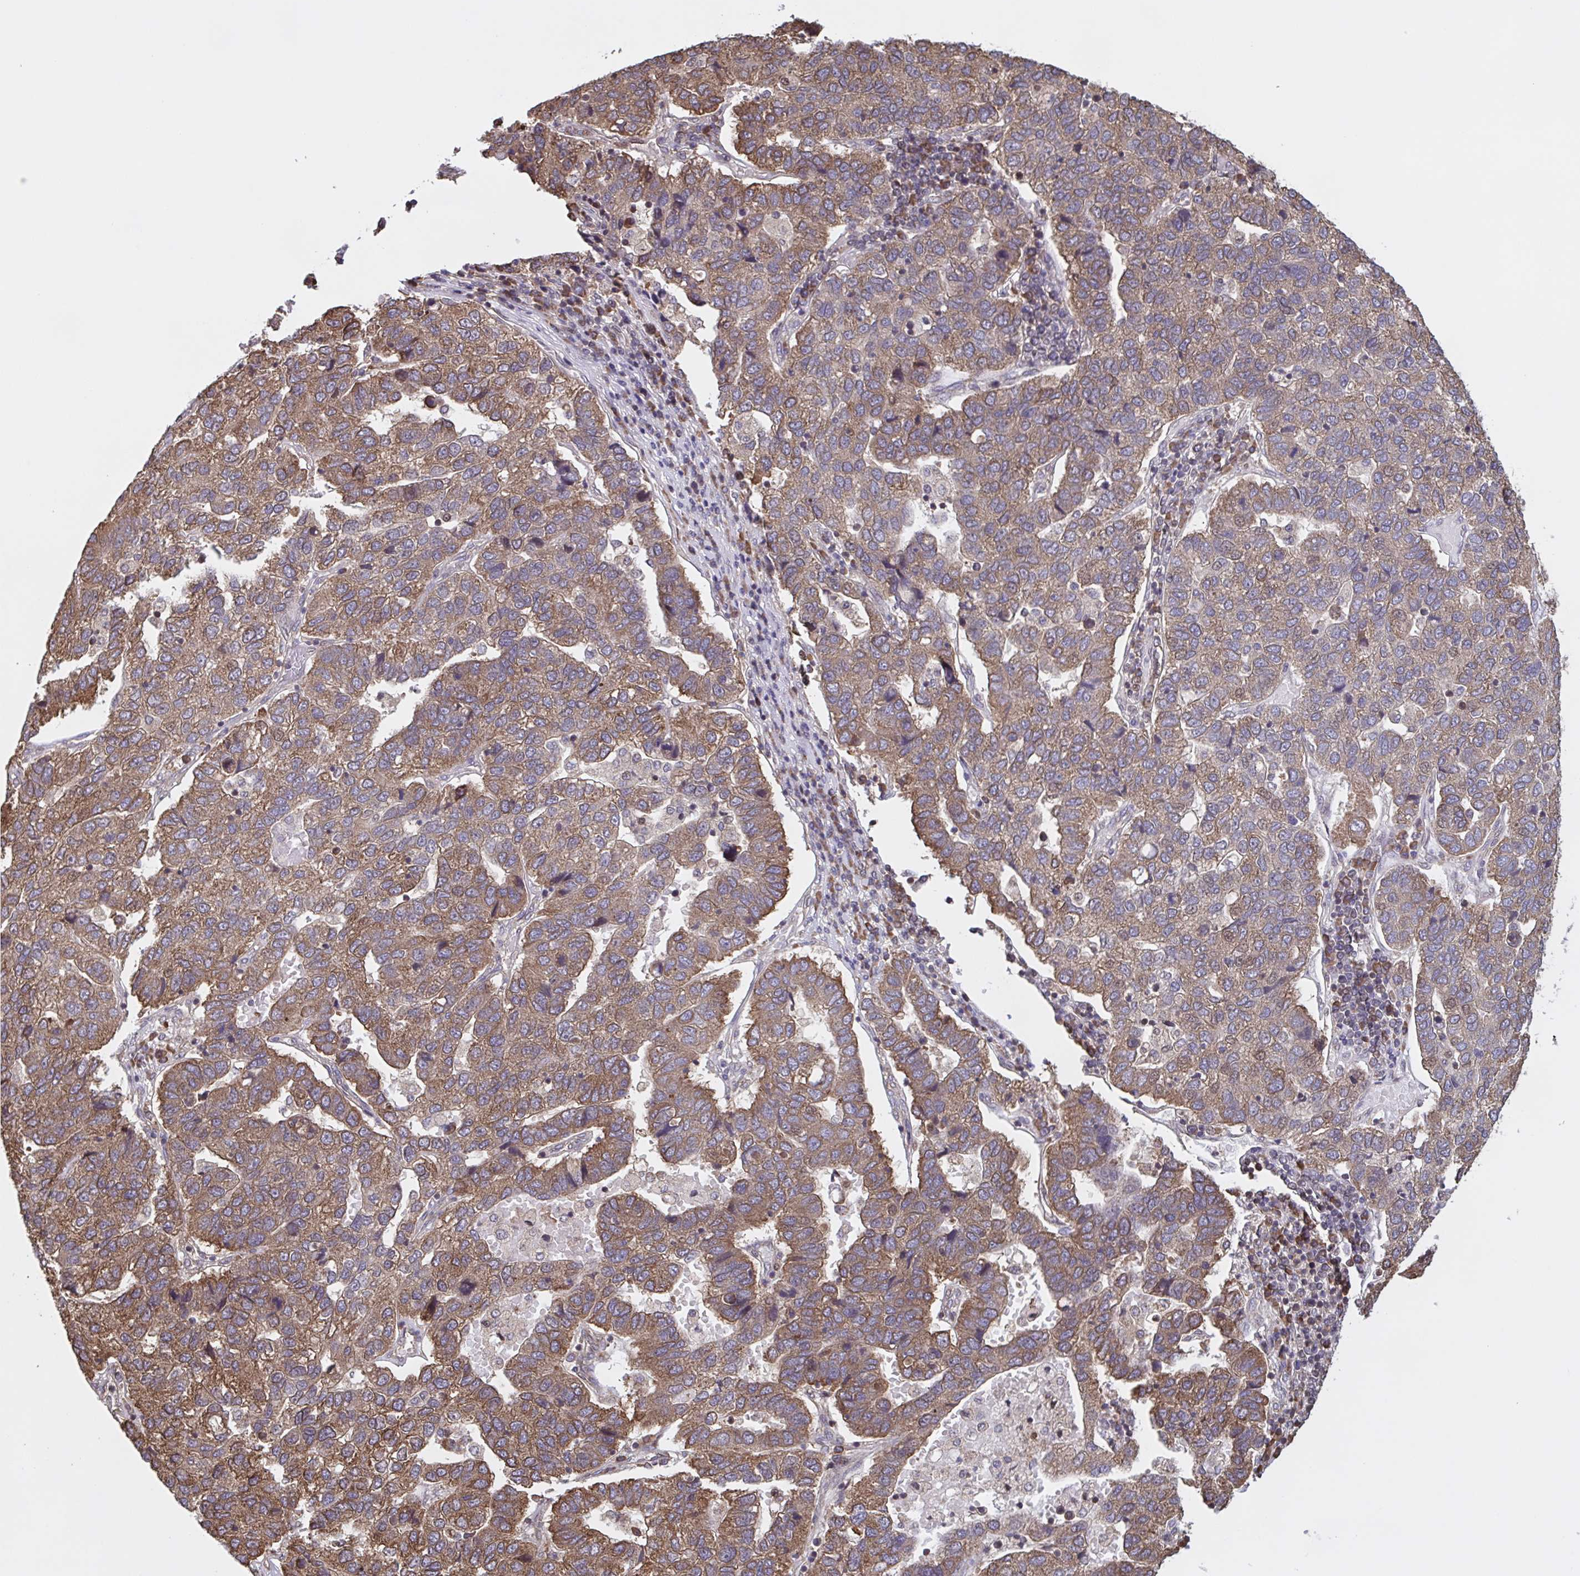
{"staining": {"intensity": "moderate", "quantity": ">75%", "location": "cytoplasmic/membranous"}, "tissue": "pancreatic cancer", "cell_type": "Tumor cells", "image_type": "cancer", "snomed": [{"axis": "morphology", "description": "Adenocarcinoma, NOS"}, {"axis": "topography", "description": "Pancreas"}], "caption": "DAB (3,3'-diaminobenzidine) immunohistochemical staining of human pancreatic cancer (adenocarcinoma) demonstrates moderate cytoplasmic/membranous protein positivity in about >75% of tumor cells.", "gene": "SEC63", "patient": {"sex": "female", "age": 61}}